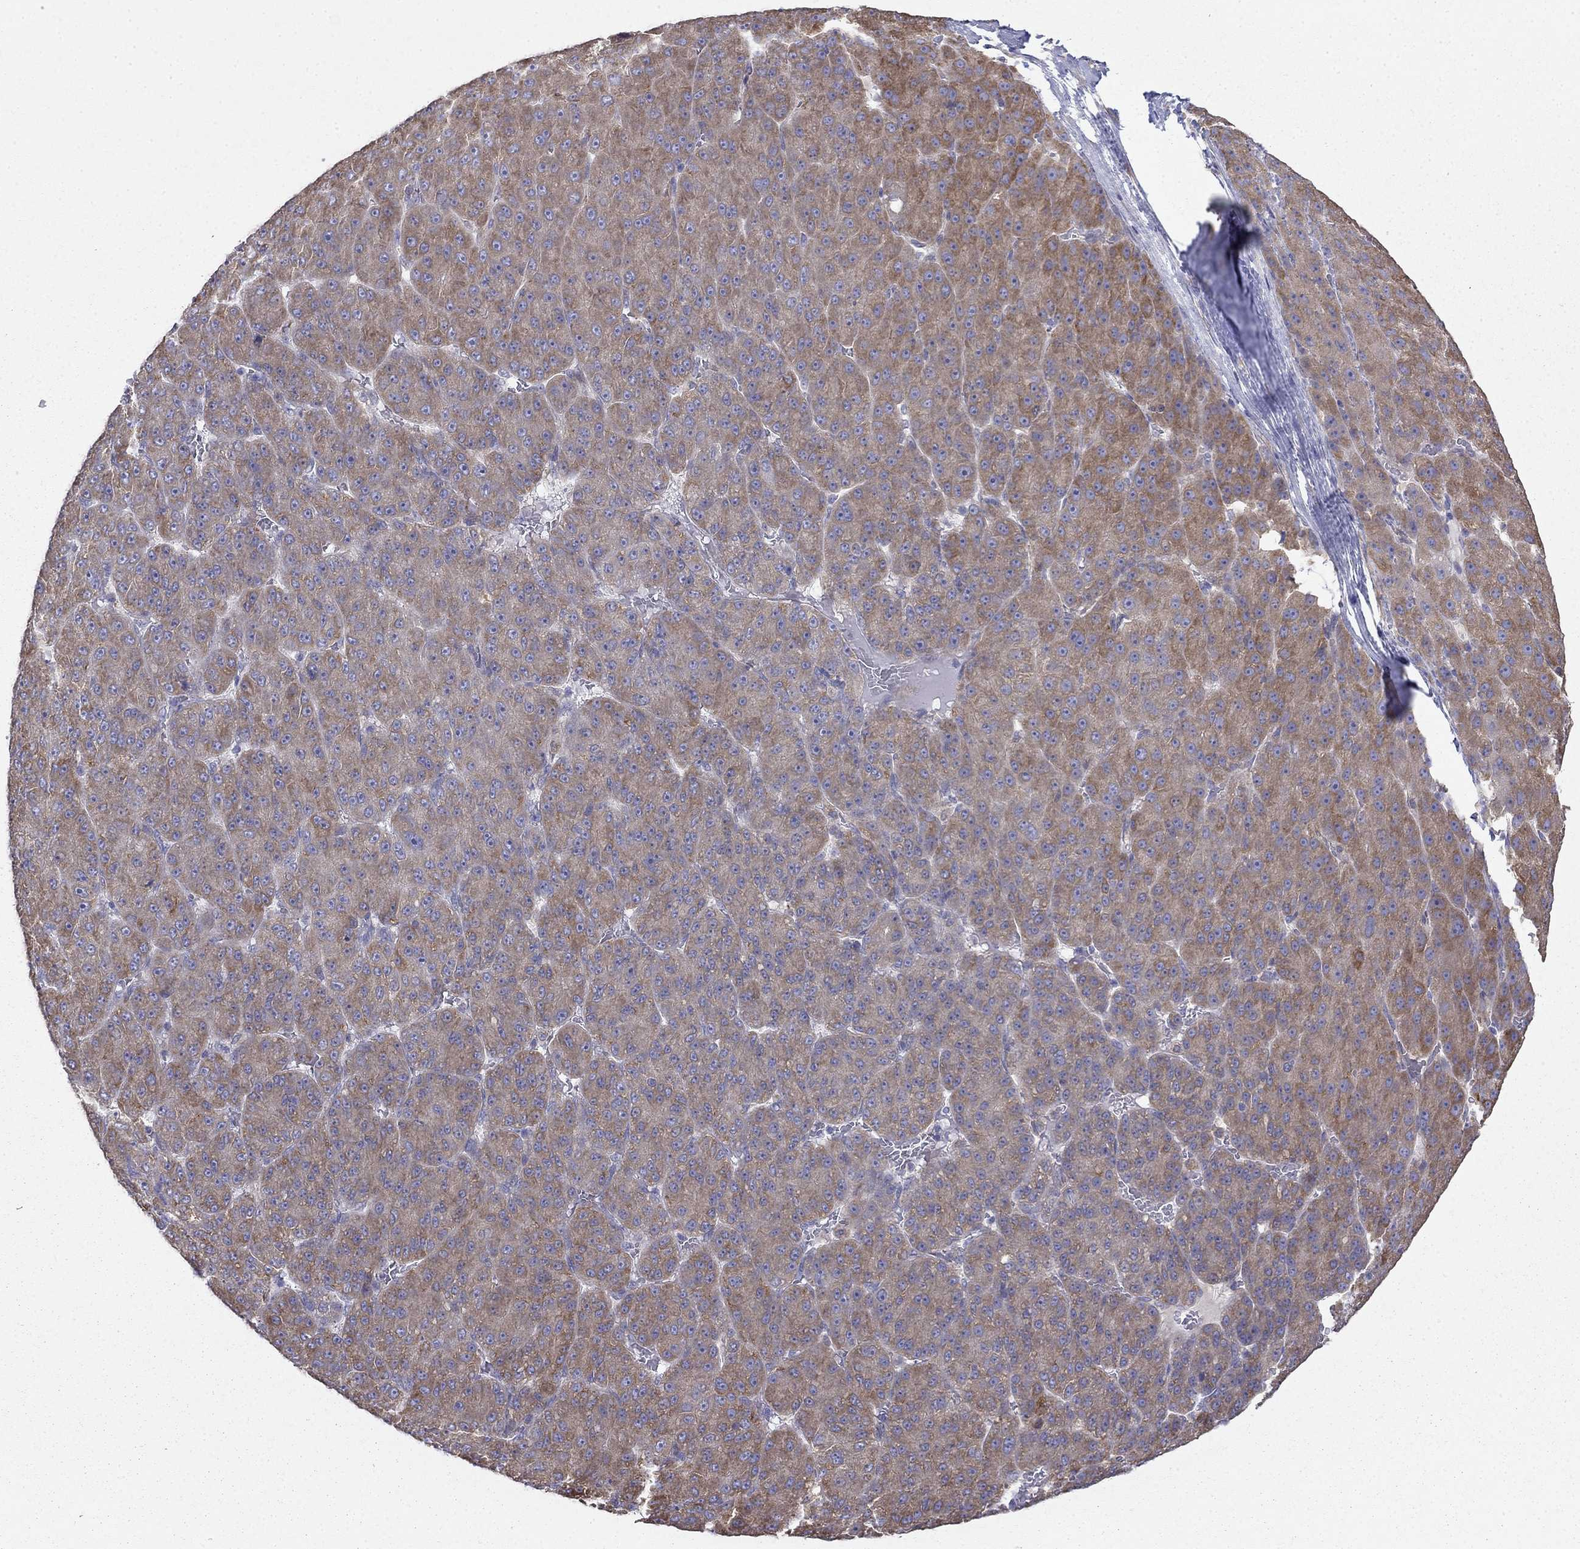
{"staining": {"intensity": "moderate", "quantity": "25%-75%", "location": "cytoplasmic/membranous"}, "tissue": "liver cancer", "cell_type": "Tumor cells", "image_type": "cancer", "snomed": [{"axis": "morphology", "description": "Carcinoma, Hepatocellular, NOS"}, {"axis": "topography", "description": "Liver"}], "caption": "Brown immunohistochemical staining in liver cancer (hepatocellular carcinoma) shows moderate cytoplasmic/membranous expression in approximately 25%-75% of tumor cells.", "gene": "LONRF2", "patient": {"sex": "male", "age": 67}}